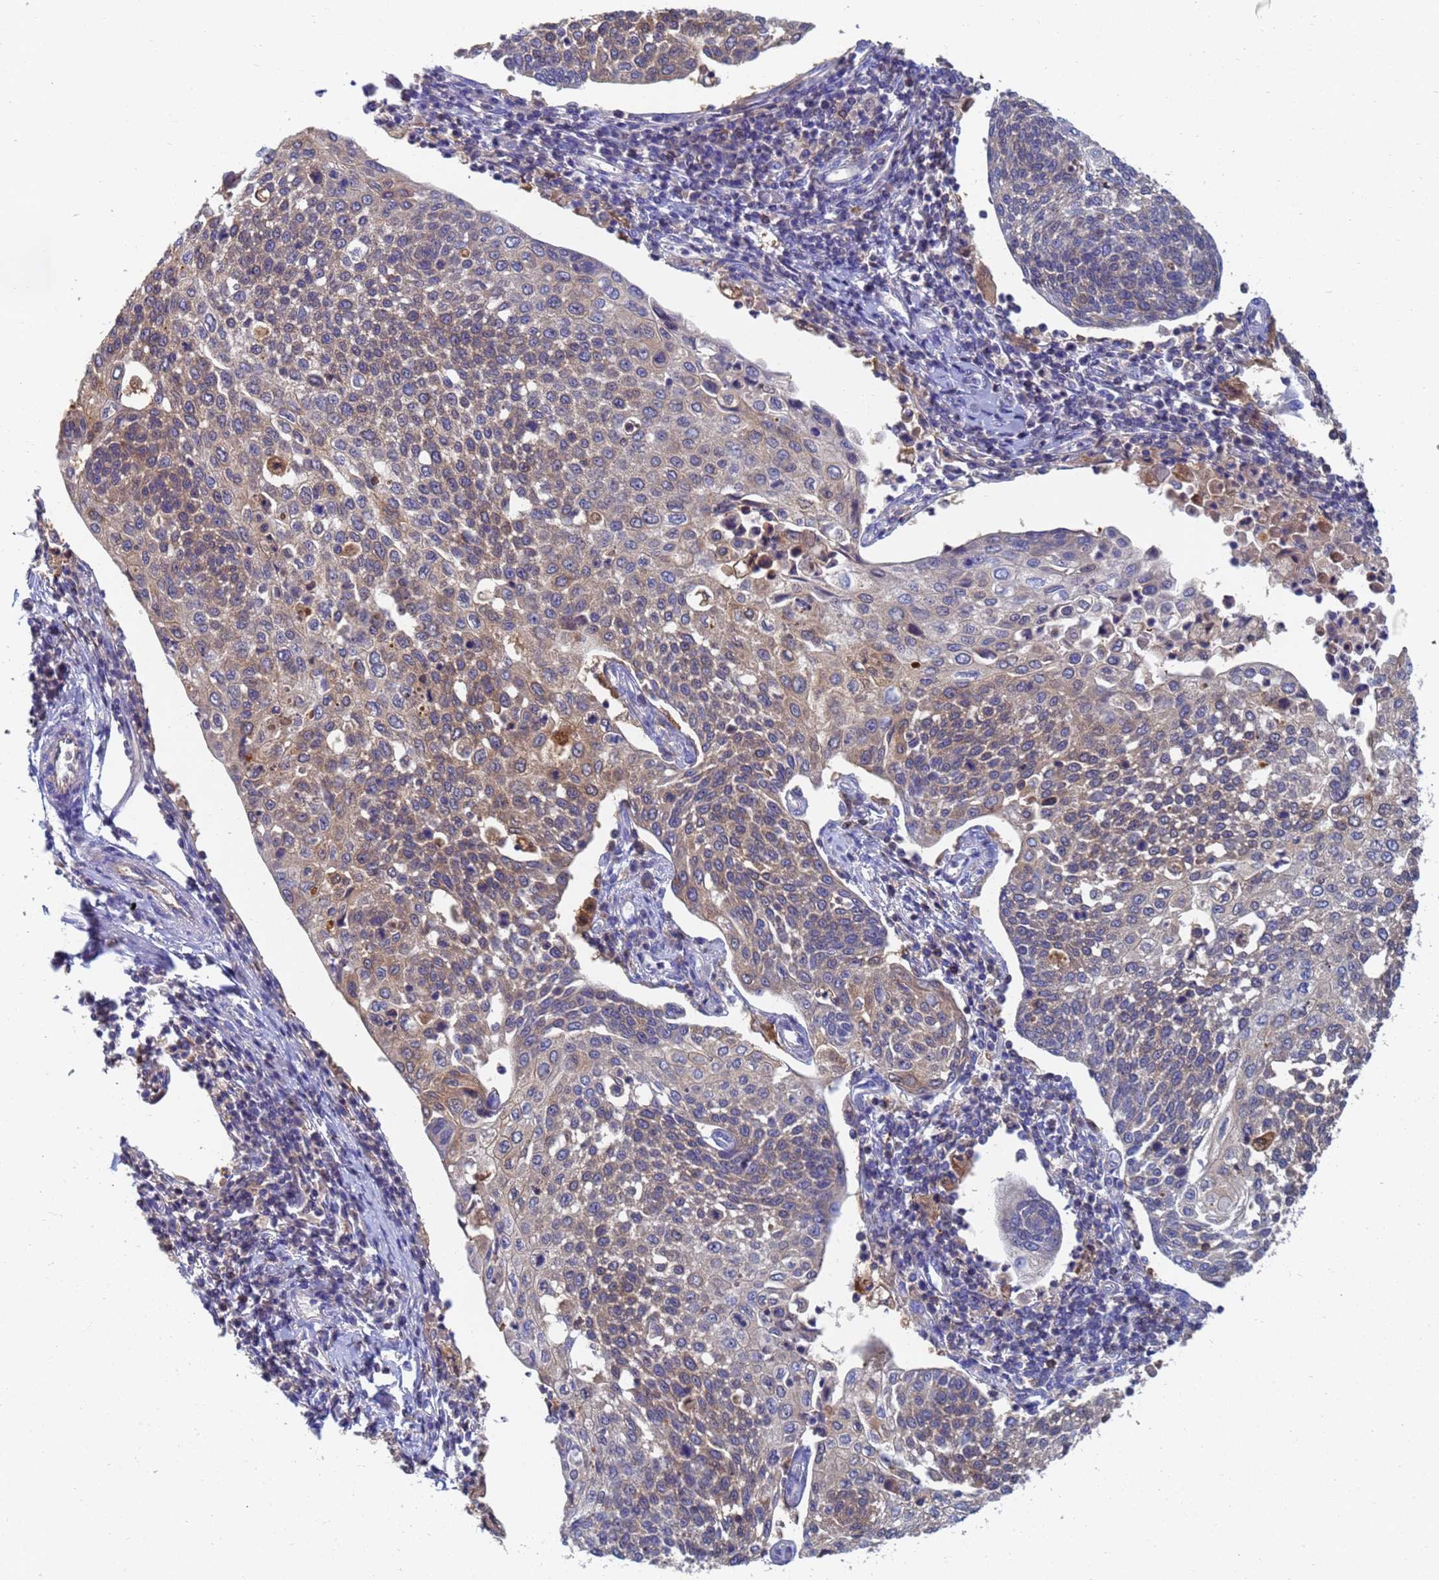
{"staining": {"intensity": "moderate", "quantity": "25%-75%", "location": "cytoplasmic/membranous"}, "tissue": "cervical cancer", "cell_type": "Tumor cells", "image_type": "cancer", "snomed": [{"axis": "morphology", "description": "Squamous cell carcinoma, NOS"}, {"axis": "topography", "description": "Cervix"}], "caption": "Cervical cancer stained with a protein marker displays moderate staining in tumor cells.", "gene": "GCHFR", "patient": {"sex": "female", "age": 34}}